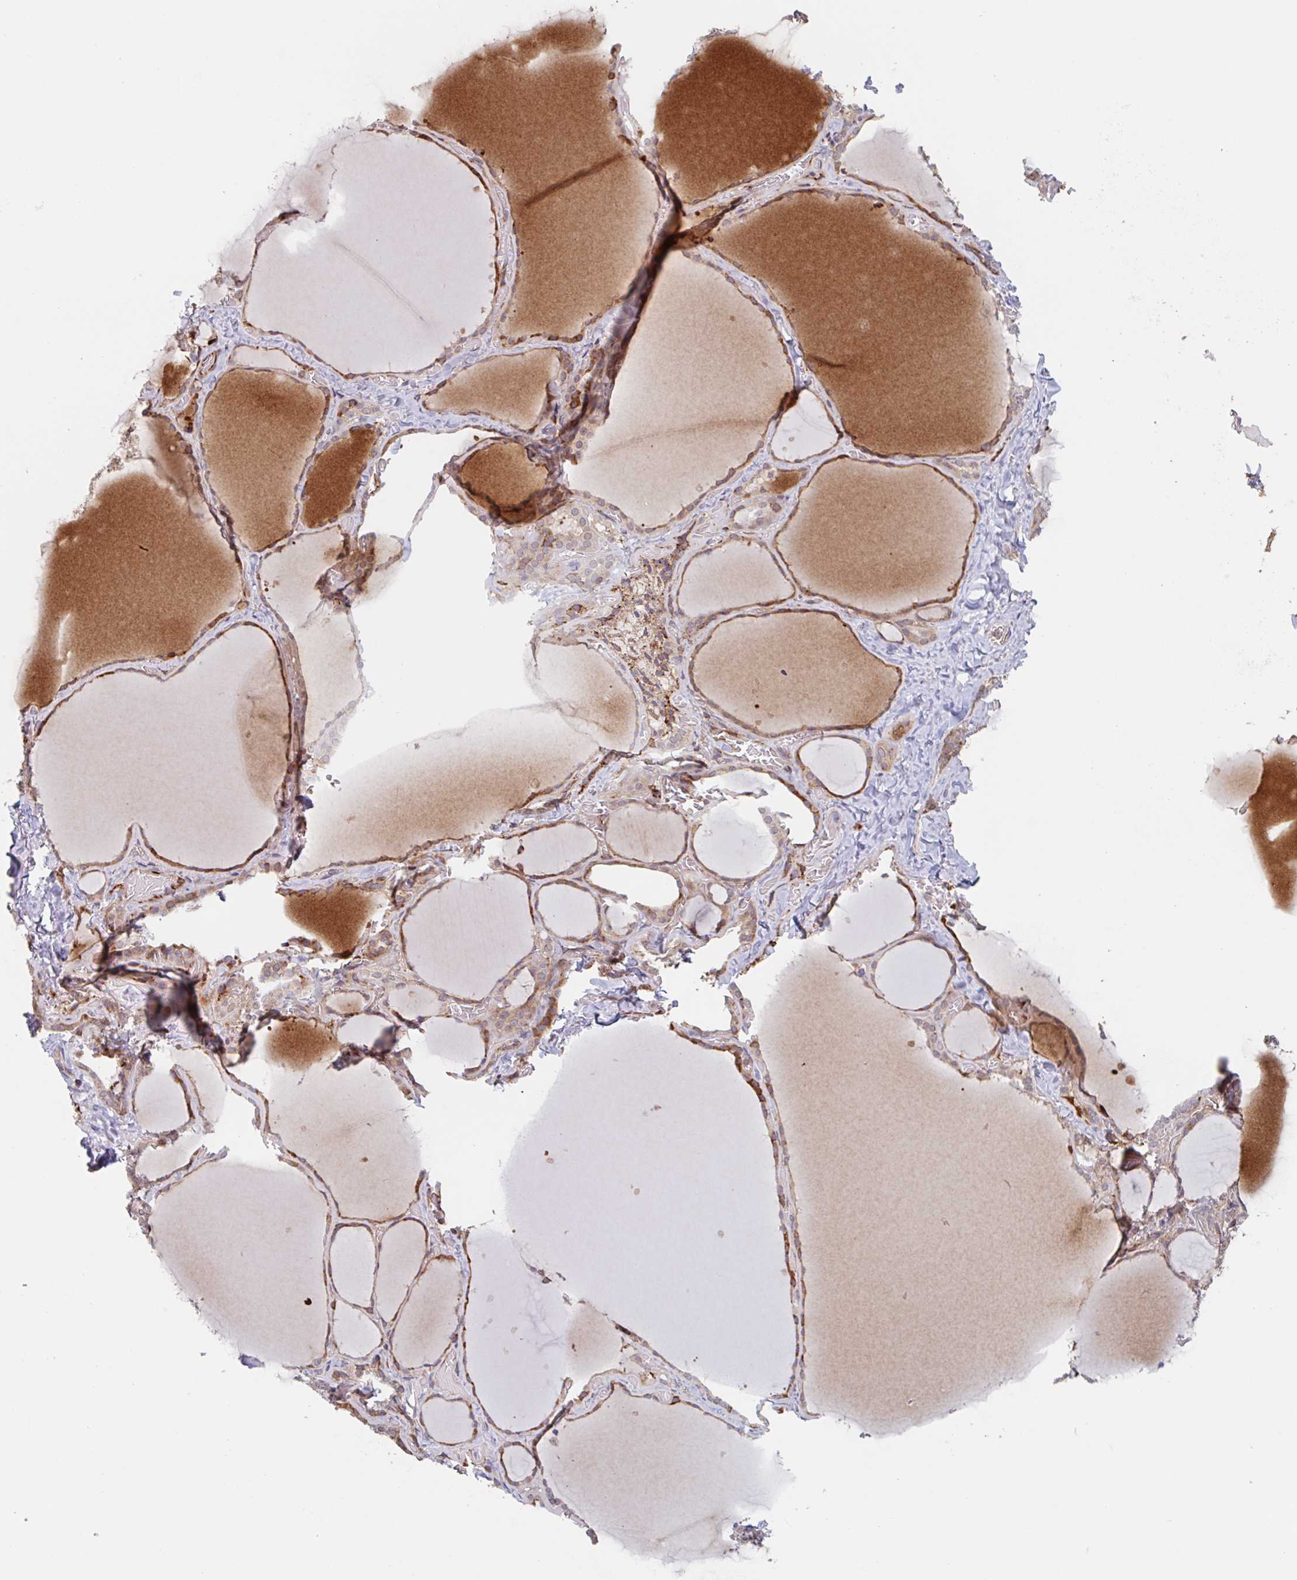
{"staining": {"intensity": "strong", "quantity": "<25%", "location": "cytoplasmic/membranous"}, "tissue": "thyroid gland", "cell_type": "Glandular cells", "image_type": "normal", "snomed": [{"axis": "morphology", "description": "Normal tissue, NOS"}, {"axis": "topography", "description": "Thyroid gland"}], "caption": "Immunohistochemical staining of benign thyroid gland reveals medium levels of strong cytoplasmic/membranous staining in about <25% of glandular cells. (DAB (3,3'-diaminobenzidine) = brown stain, brightfield microscopy at high magnification).", "gene": "NUB1", "patient": {"sex": "female", "age": 36}}